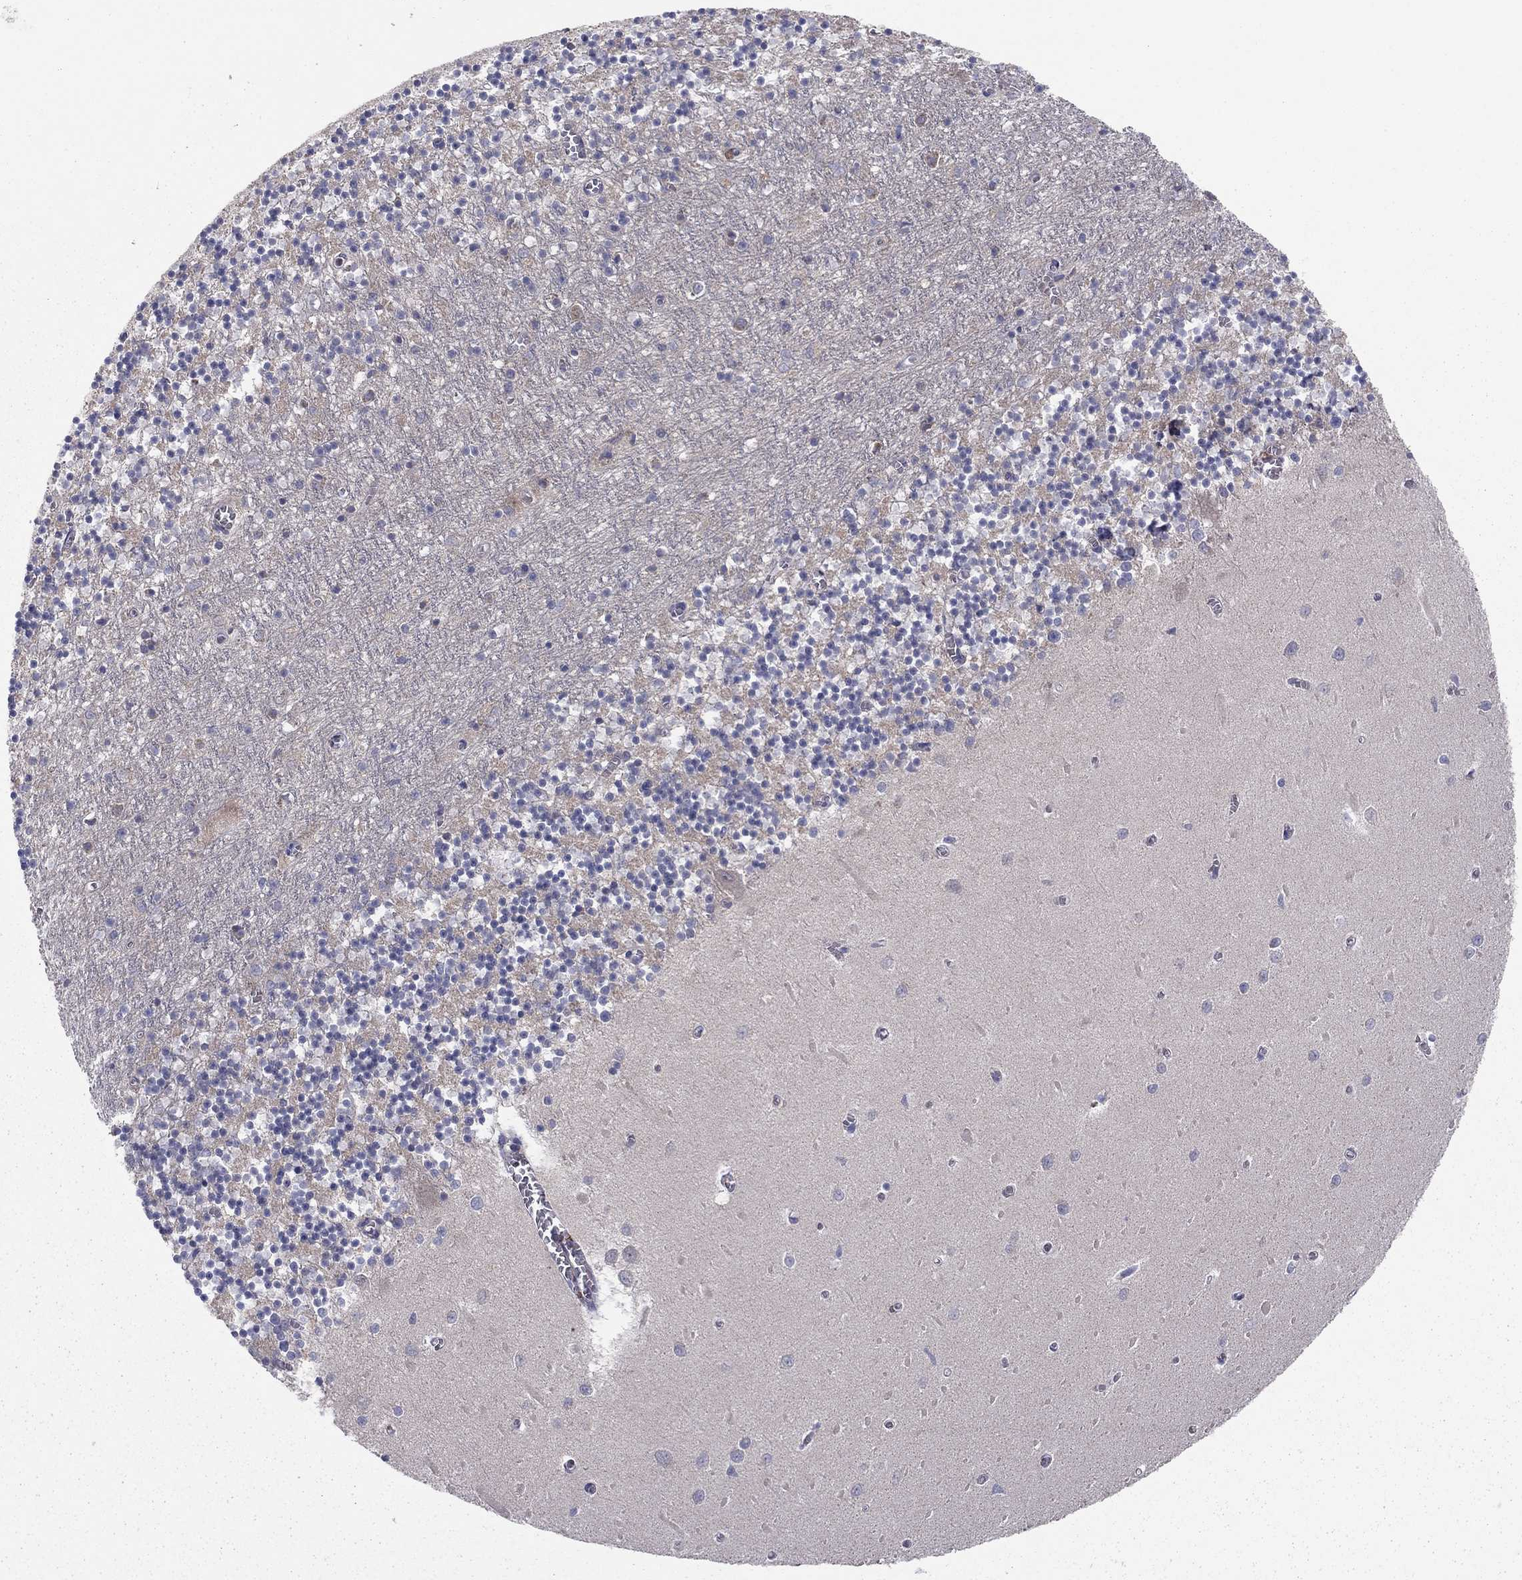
{"staining": {"intensity": "negative", "quantity": "none", "location": "none"}, "tissue": "cerebellum", "cell_type": "Cells in granular layer", "image_type": "normal", "snomed": [{"axis": "morphology", "description": "Normal tissue, NOS"}, {"axis": "topography", "description": "Cerebellum"}], "caption": "Cells in granular layer show no significant protein positivity in benign cerebellum. (Stains: DAB immunohistochemistry with hematoxylin counter stain, Microscopy: brightfield microscopy at high magnification).", "gene": "RNF123", "patient": {"sex": "female", "age": 64}}